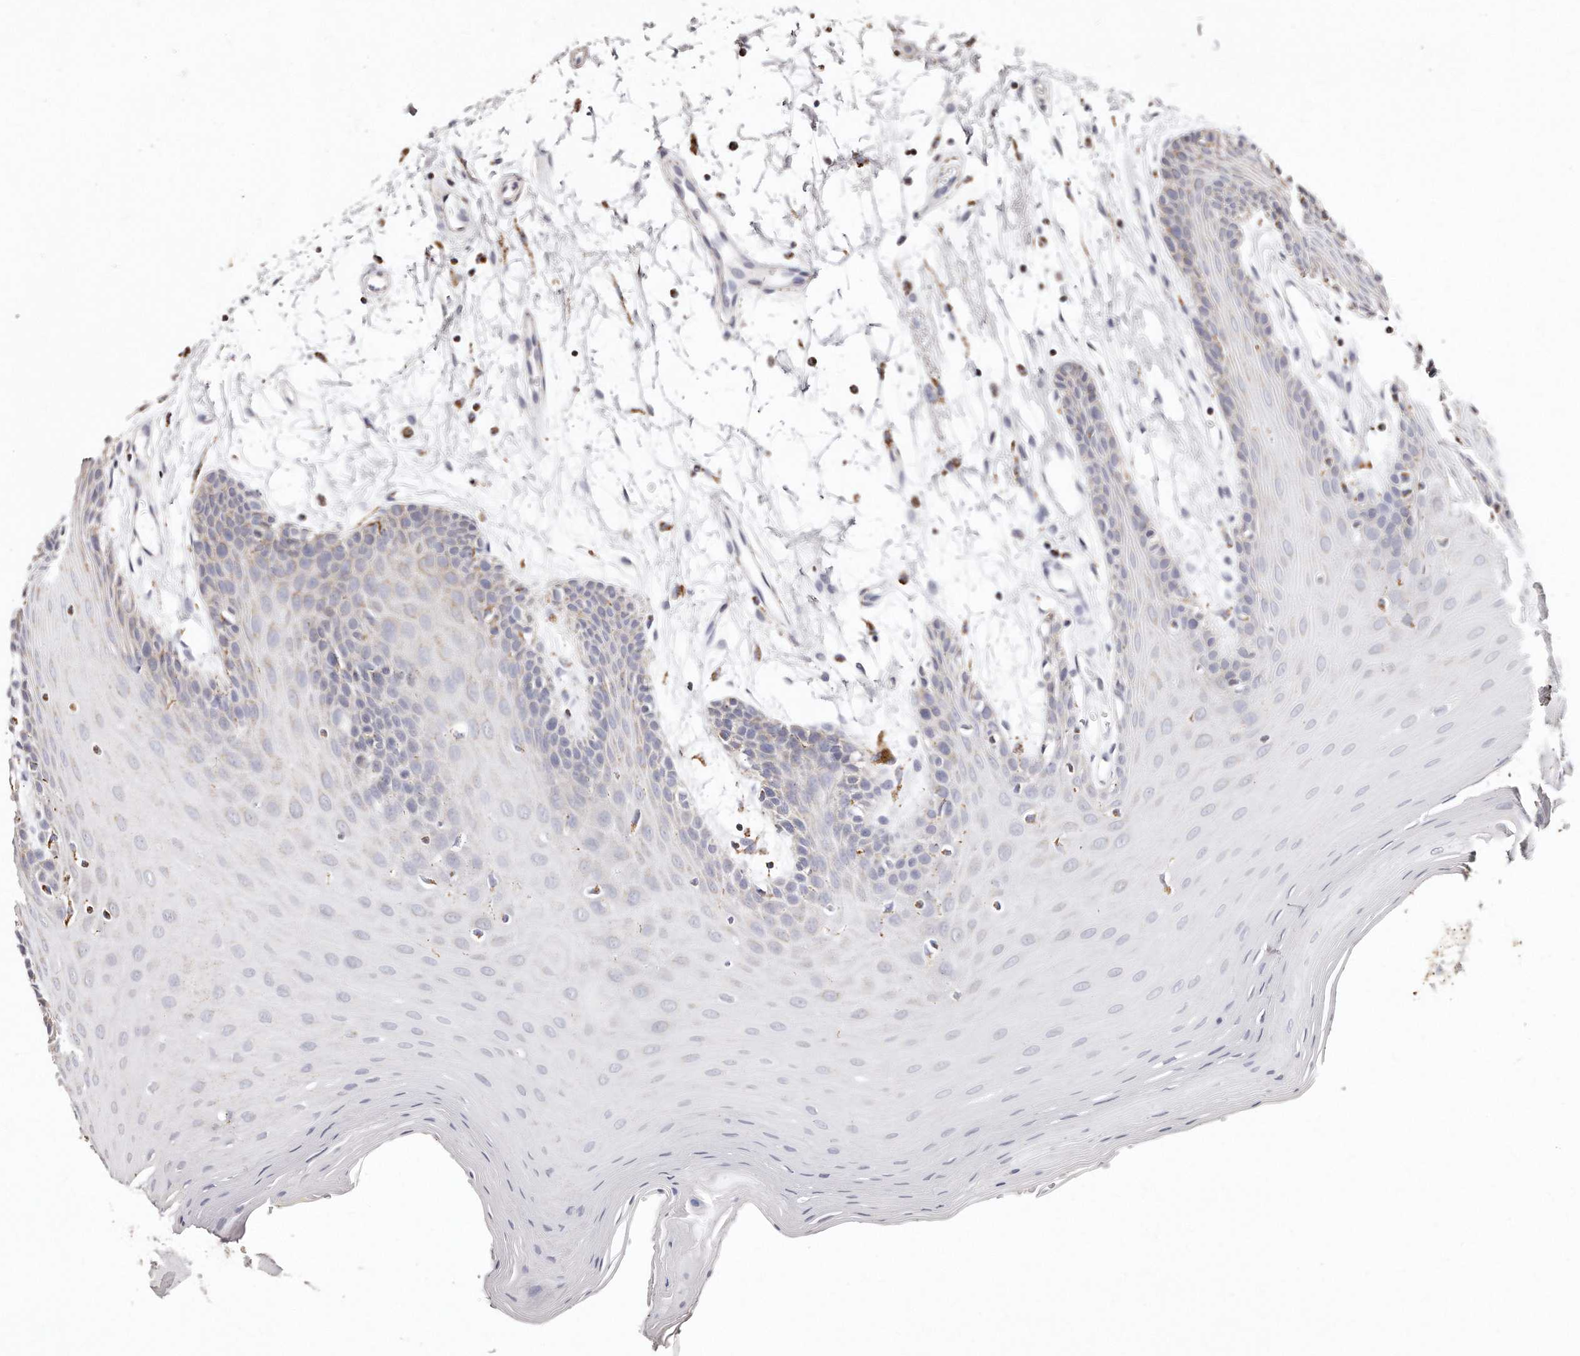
{"staining": {"intensity": "weak", "quantity": "25%-75%", "location": "cytoplasmic/membranous"}, "tissue": "oral mucosa", "cell_type": "Squamous epithelial cells", "image_type": "normal", "snomed": [{"axis": "morphology", "description": "Normal tissue, NOS"}, {"axis": "morphology", "description": "Squamous cell carcinoma, NOS"}, {"axis": "topography", "description": "Skeletal muscle"}, {"axis": "topography", "description": "Oral tissue"}, {"axis": "topography", "description": "Salivary gland"}, {"axis": "topography", "description": "Head-Neck"}], "caption": "Squamous epithelial cells show weak cytoplasmic/membranous expression in about 25%-75% of cells in unremarkable oral mucosa.", "gene": "RTKN", "patient": {"sex": "male", "age": 54}}